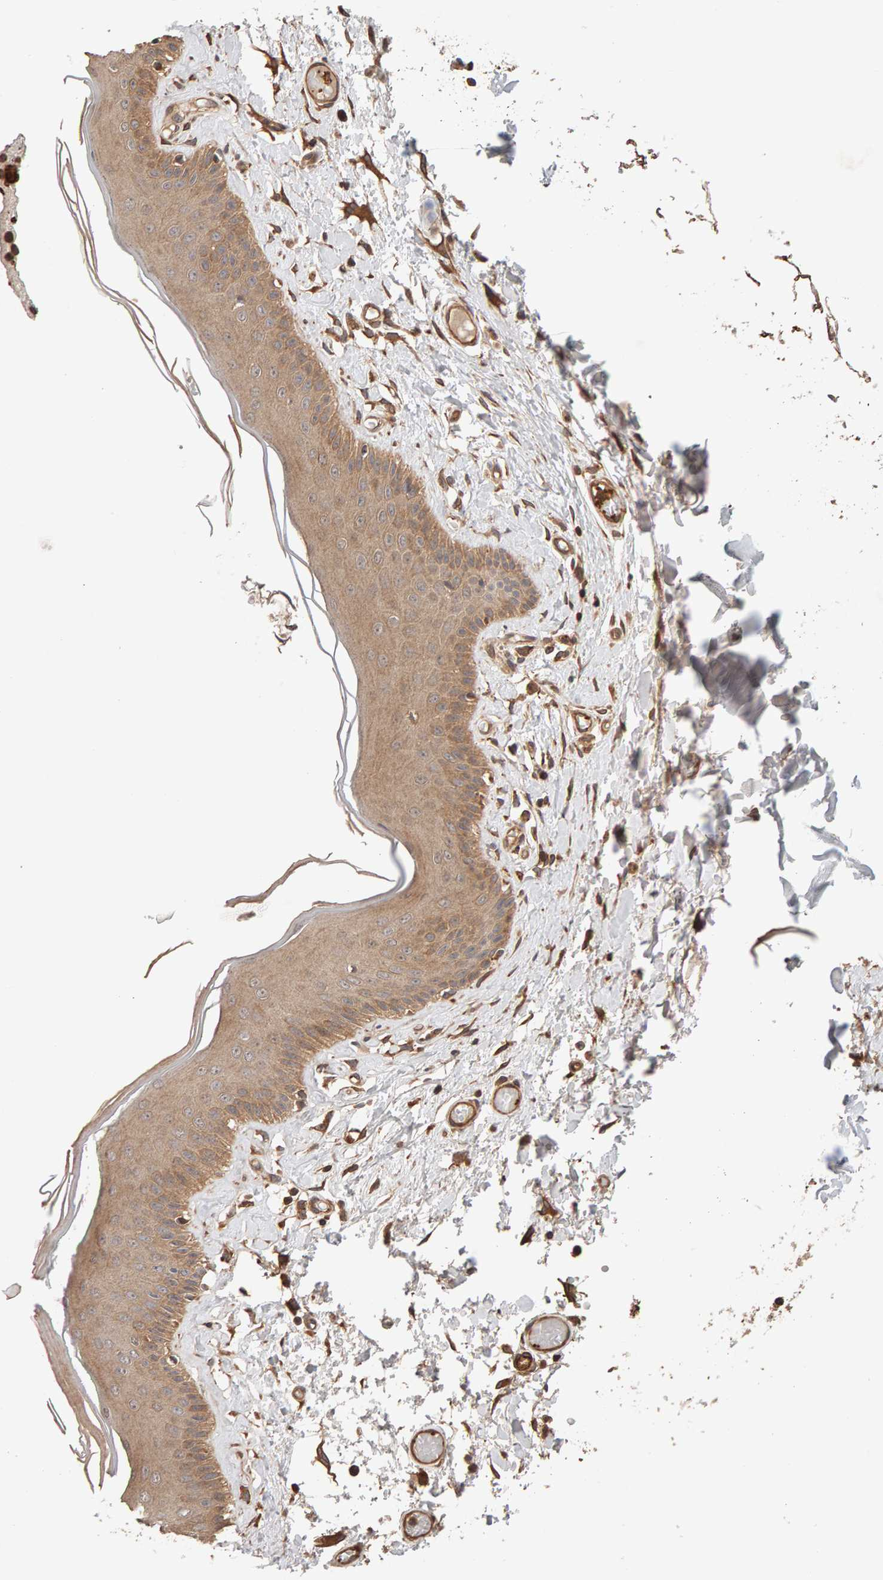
{"staining": {"intensity": "weak", "quantity": ">75%", "location": "cytoplasmic/membranous"}, "tissue": "skin", "cell_type": "Epidermal cells", "image_type": "normal", "snomed": [{"axis": "morphology", "description": "Normal tissue, NOS"}, {"axis": "topography", "description": "Vulva"}], "caption": "Protein analysis of benign skin reveals weak cytoplasmic/membranous positivity in approximately >75% of epidermal cells.", "gene": "SYNRG", "patient": {"sex": "female", "age": 73}}